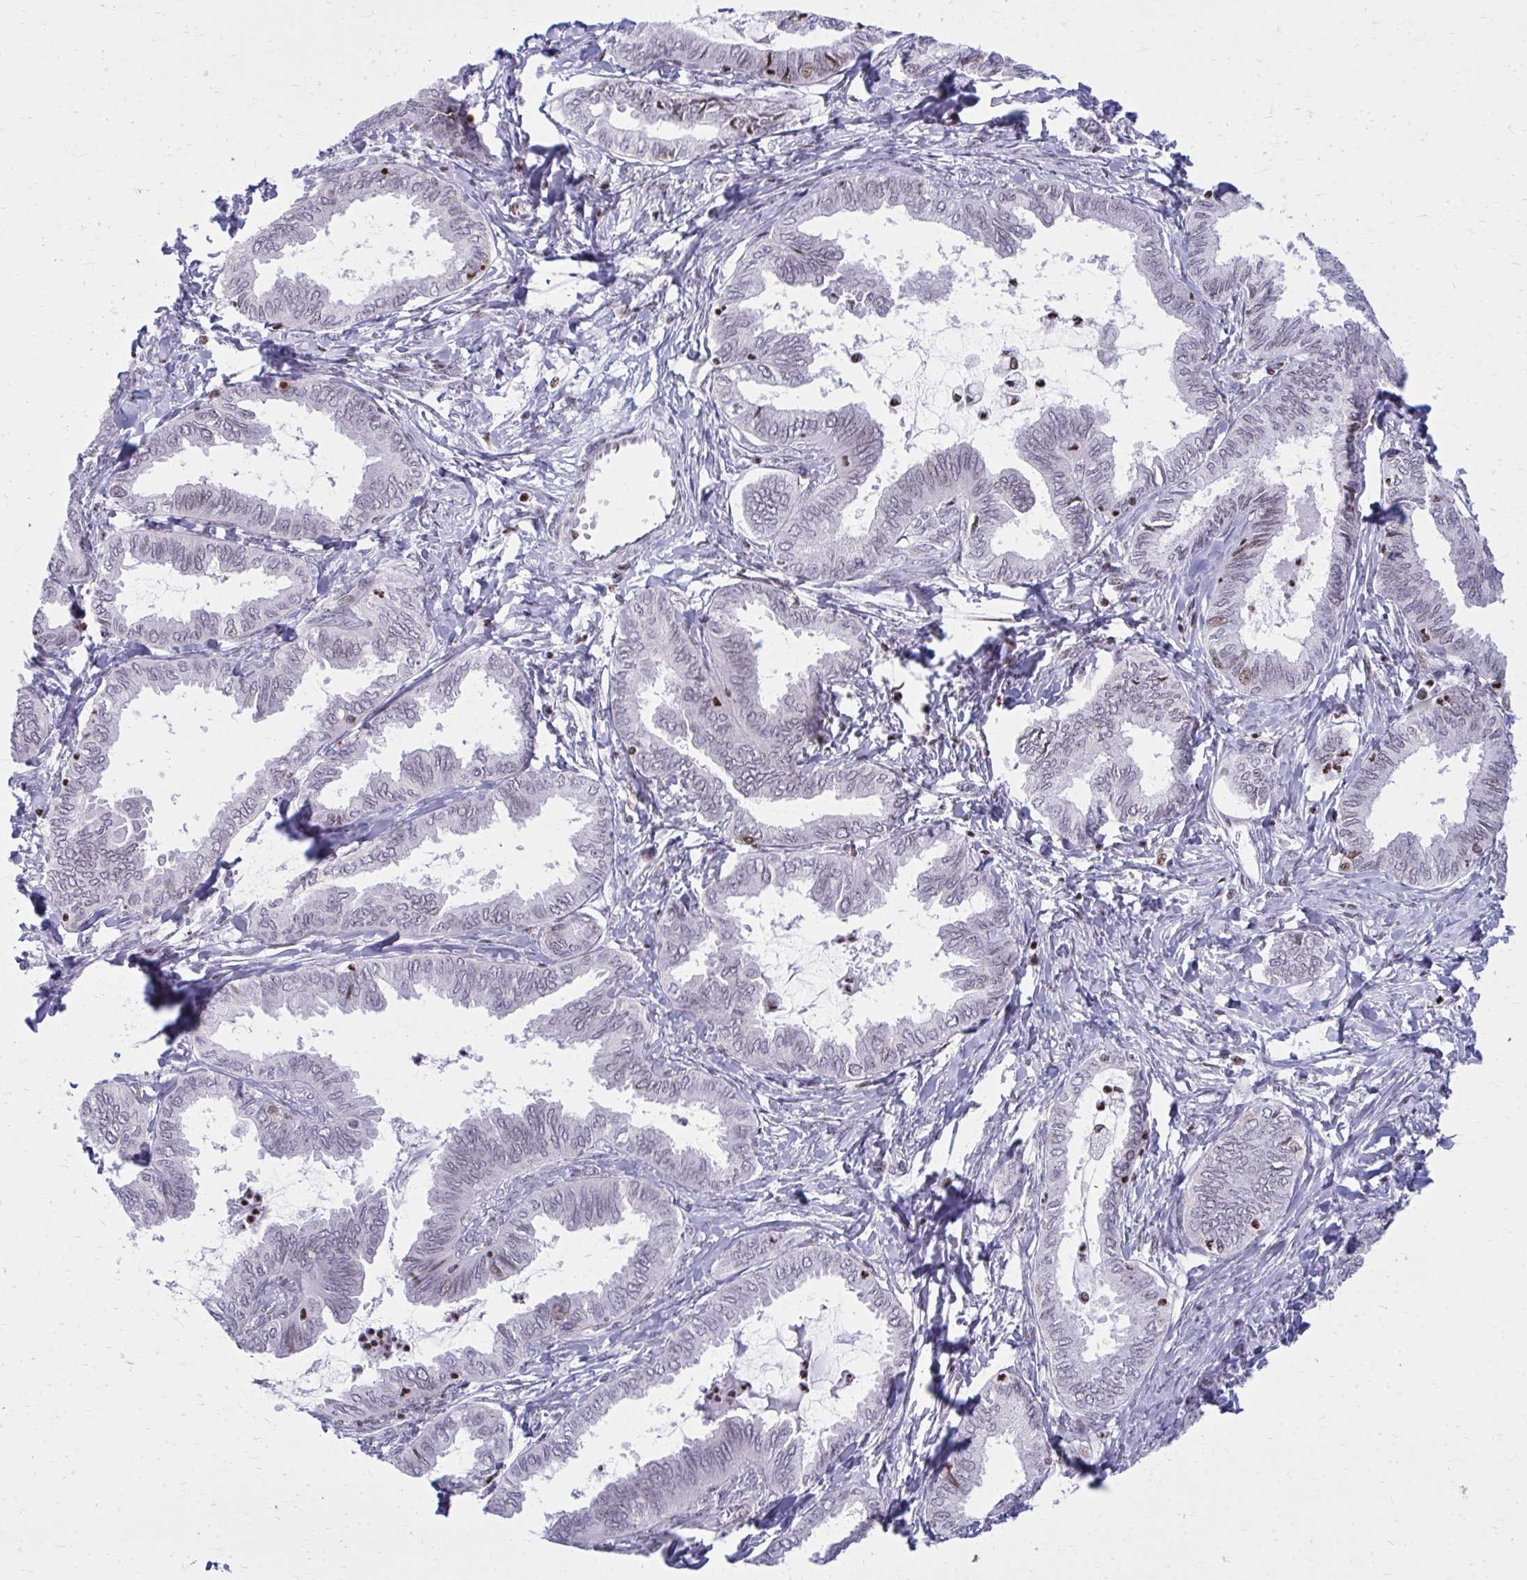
{"staining": {"intensity": "weak", "quantity": "<25%", "location": "nuclear"}, "tissue": "ovarian cancer", "cell_type": "Tumor cells", "image_type": "cancer", "snomed": [{"axis": "morphology", "description": "Carcinoma, endometroid"}, {"axis": "topography", "description": "Ovary"}], "caption": "This is an immunohistochemistry image of ovarian cancer (endometroid carcinoma). There is no positivity in tumor cells.", "gene": "AP5M1", "patient": {"sex": "female", "age": 70}}